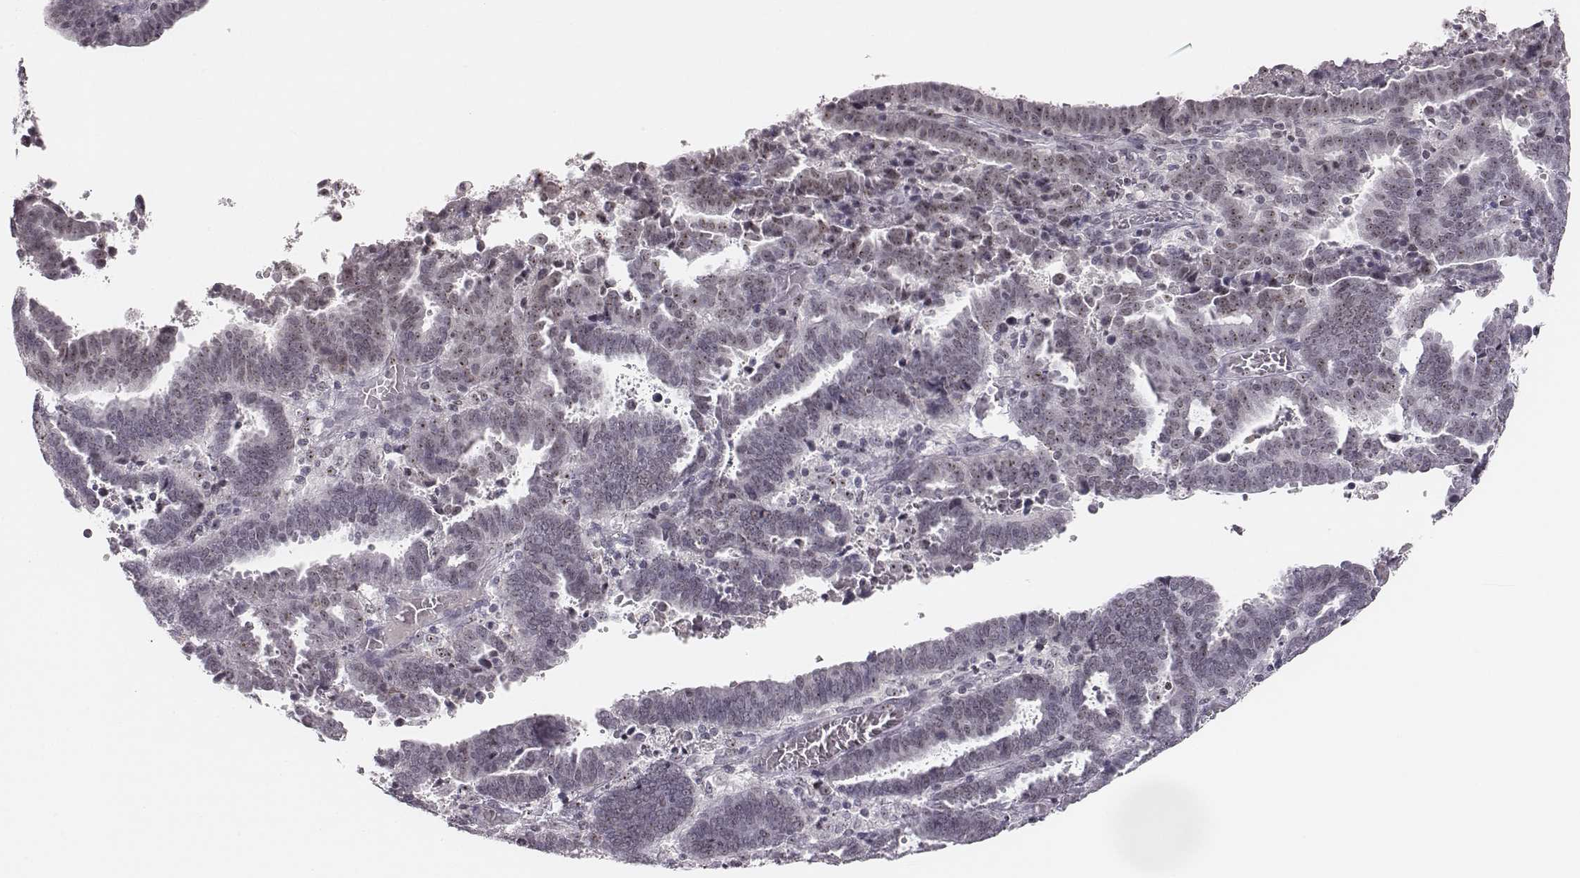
{"staining": {"intensity": "negative", "quantity": "none", "location": "none"}, "tissue": "endometrial cancer", "cell_type": "Tumor cells", "image_type": "cancer", "snomed": [{"axis": "morphology", "description": "Adenocarcinoma, NOS"}, {"axis": "topography", "description": "Uterus"}], "caption": "Image shows no protein positivity in tumor cells of endometrial cancer tissue.", "gene": "NIFK", "patient": {"sex": "female", "age": 83}}